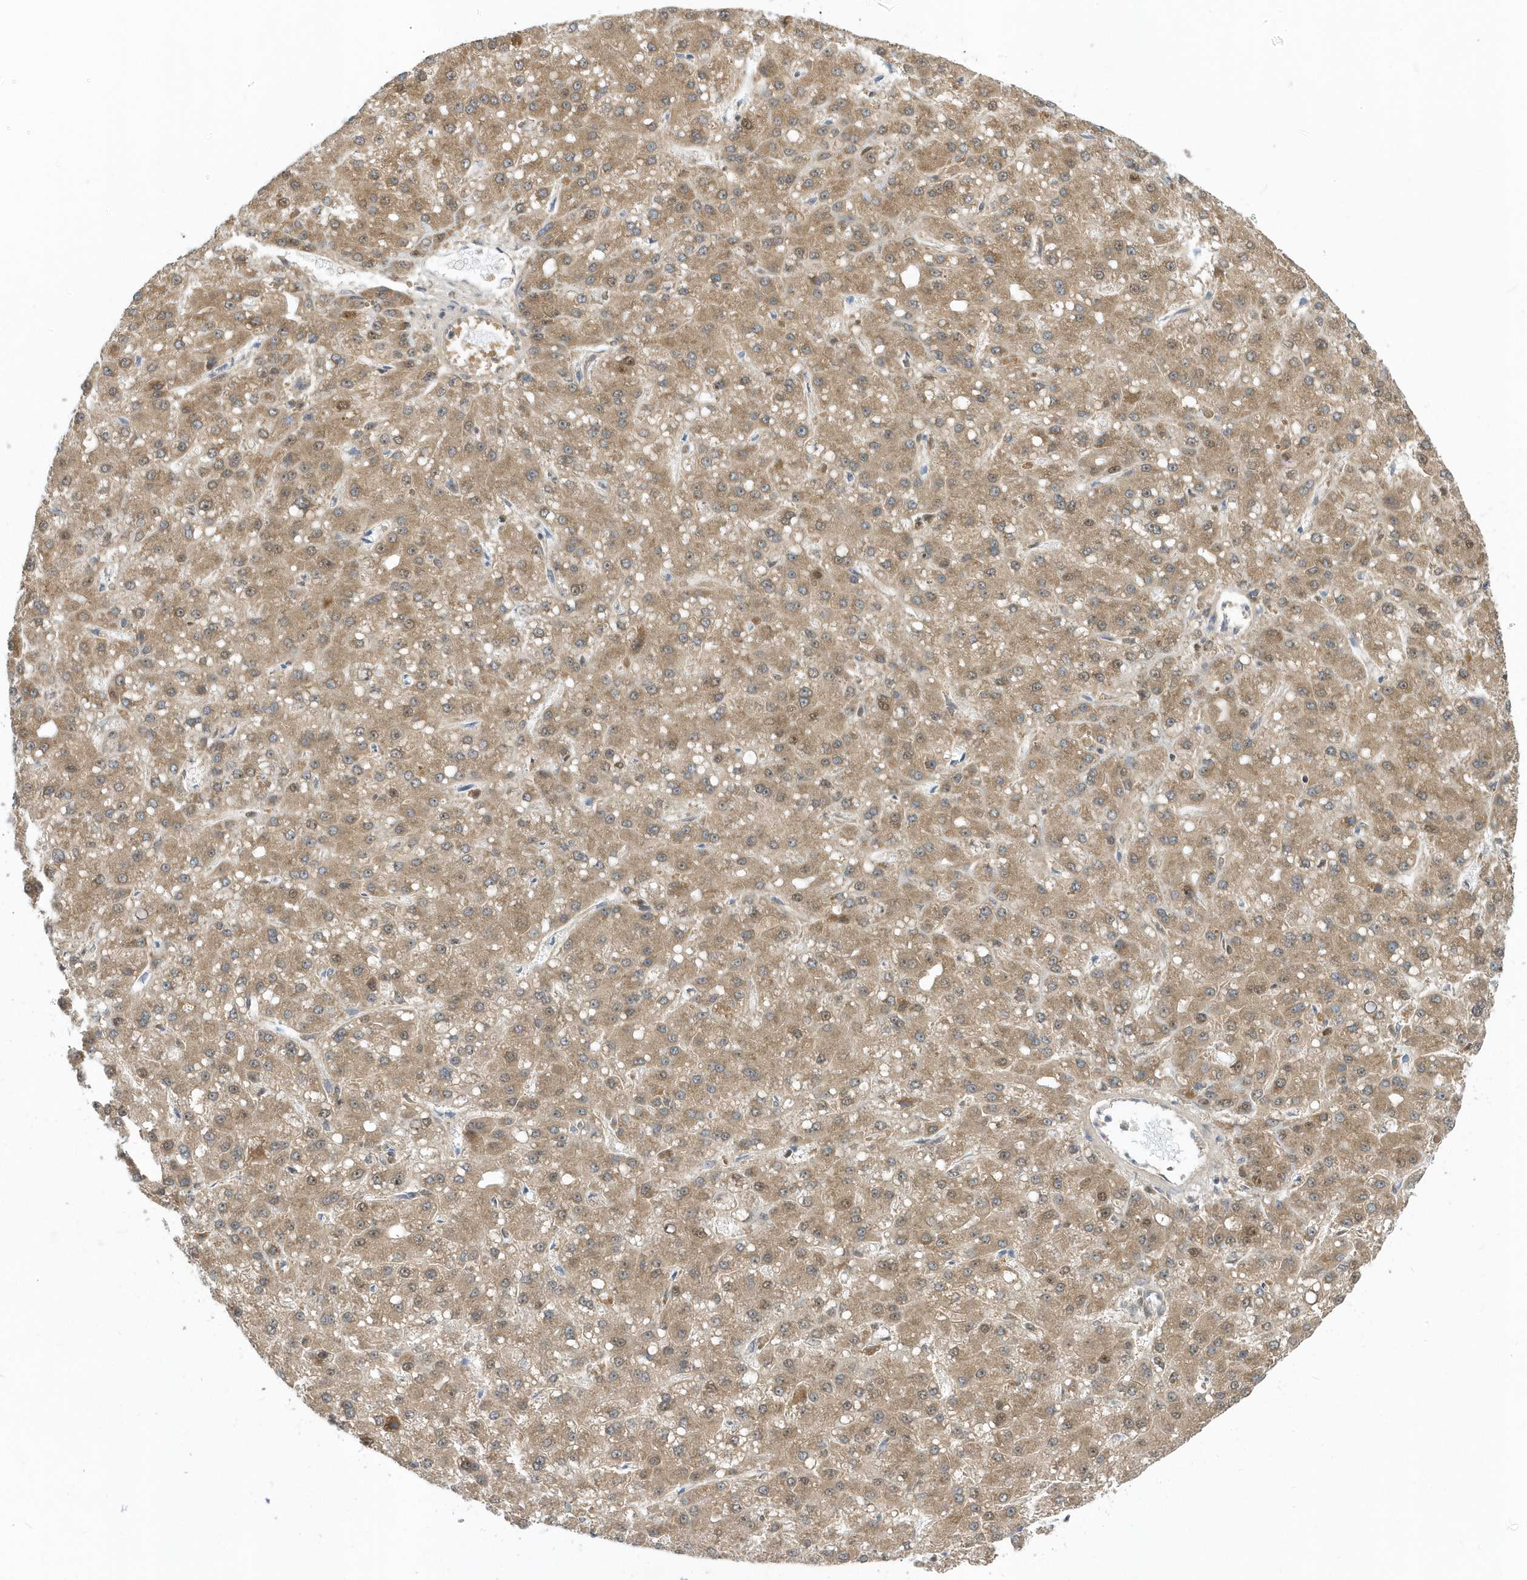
{"staining": {"intensity": "moderate", "quantity": ">75%", "location": "cytoplasmic/membranous"}, "tissue": "liver cancer", "cell_type": "Tumor cells", "image_type": "cancer", "snomed": [{"axis": "morphology", "description": "Carcinoma, Hepatocellular, NOS"}, {"axis": "topography", "description": "Liver"}], "caption": "Immunohistochemistry (DAB (3,3'-diaminobenzidine)) staining of human hepatocellular carcinoma (liver) demonstrates moderate cytoplasmic/membranous protein positivity in about >75% of tumor cells.", "gene": "ZNF740", "patient": {"sex": "male", "age": 67}}